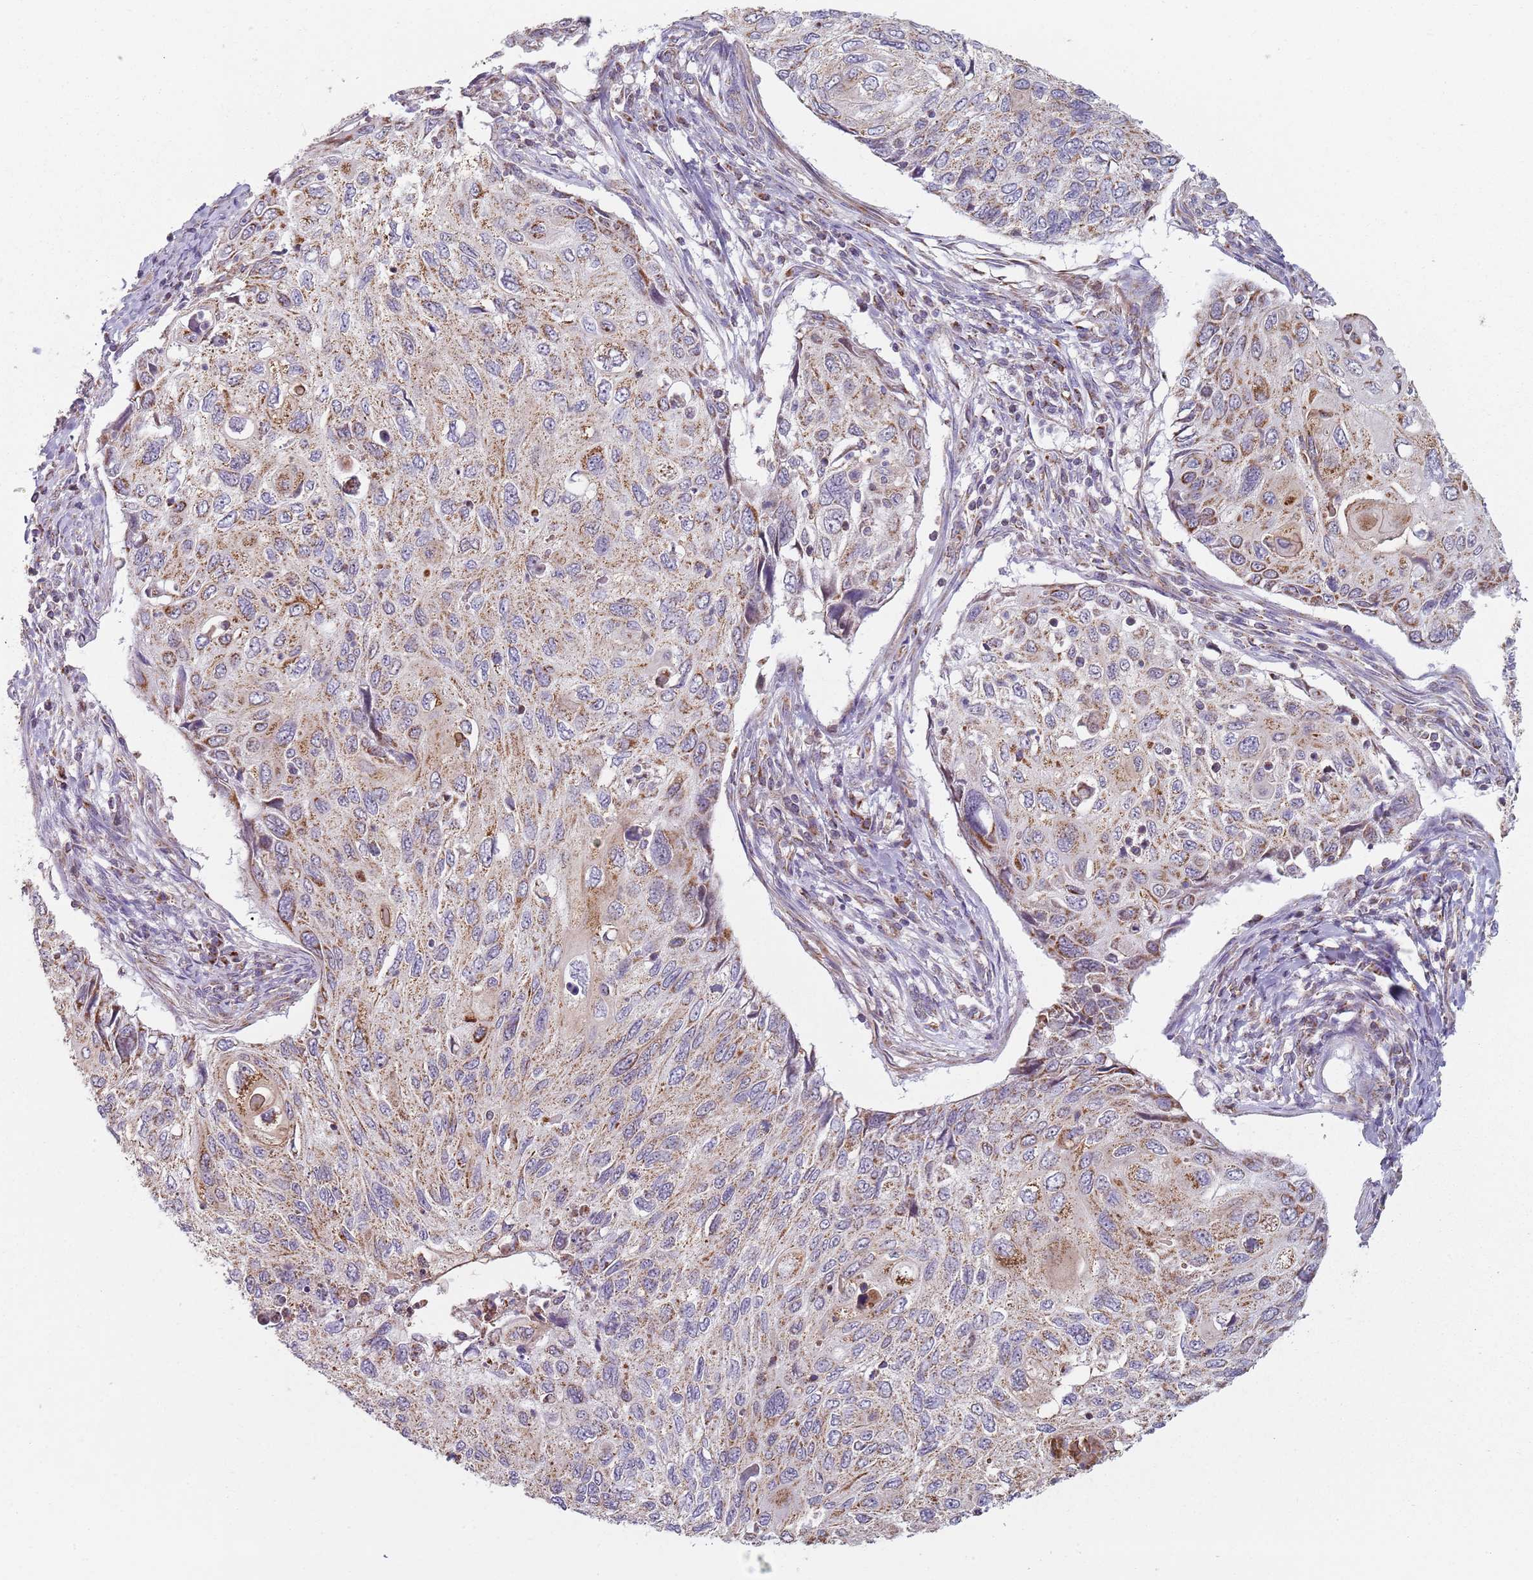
{"staining": {"intensity": "moderate", "quantity": ">75%", "location": "cytoplasmic/membranous"}, "tissue": "cervical cancer", "cell_type": "Tumor cells", "image_type": "cancer", "snomed": [{"axis": "morphology", "description": "Squamous cell carcinoma, NOS"}, {"axis": "topography", "description": "Cervix"}], "caption": "Human cervical cancer stained with a brown dye reveals moderate cytoplasmic/membranous positive positivity in about >75% of tumor cells.", "gene": "GAS8", "patient": {"sex": "female", "age": 70}}